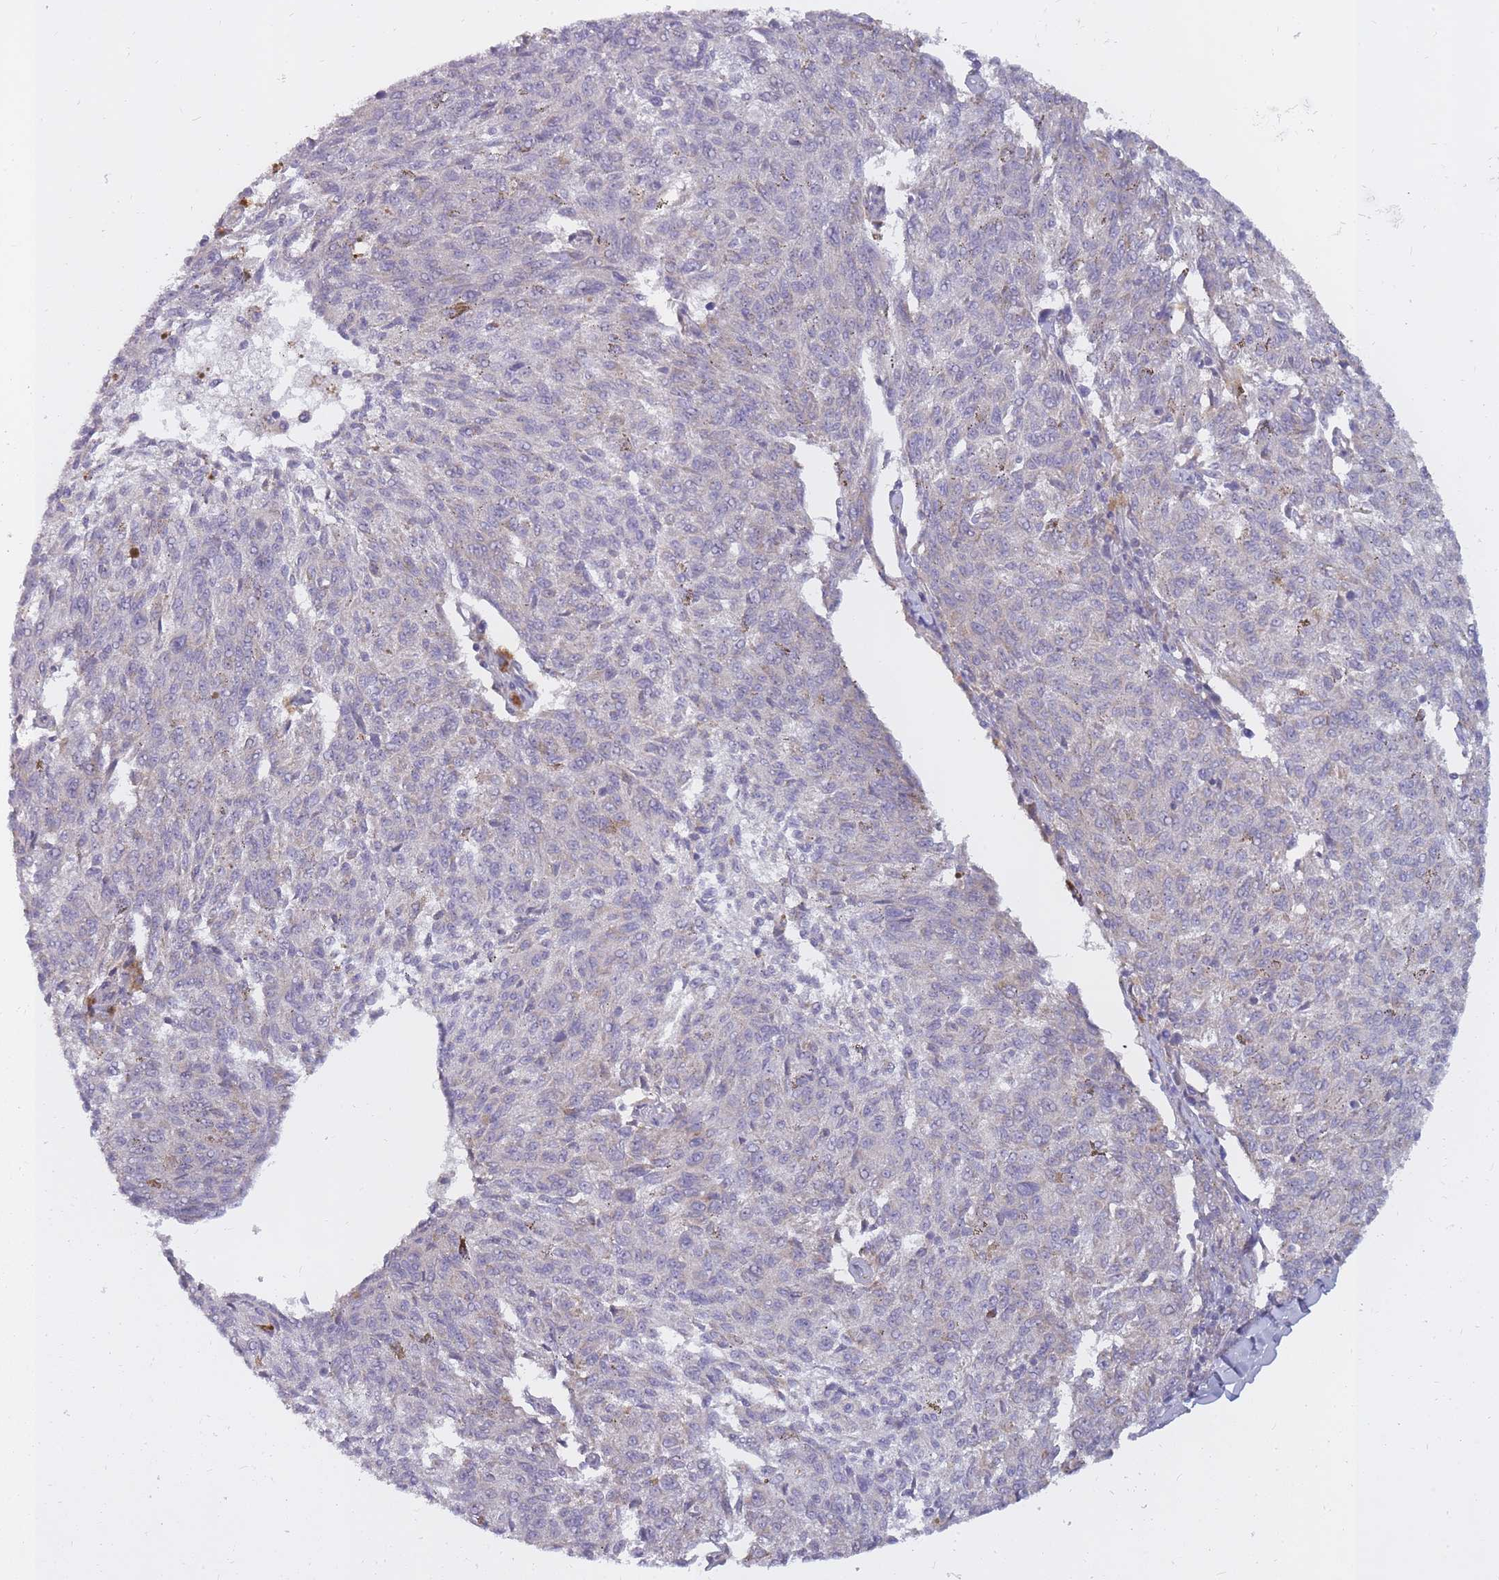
{"staining": {"intensity": "negative", "quantity": "none", "location": "none"}, "tissue": "melanoma", "cell_type": "Tumor cells", "image_type": "cancer", "snomed": [{"axis": "morphology", "description": "Malignant melanoma, NOS"}, {"axis": "topography", "description": "Skin"}], "caption": "The photomicrograph shows no significant expression in tumor cells of malignant melanoma.", "gene": "ALKBH4", "patient": {"sex": "female", "age": 72}}